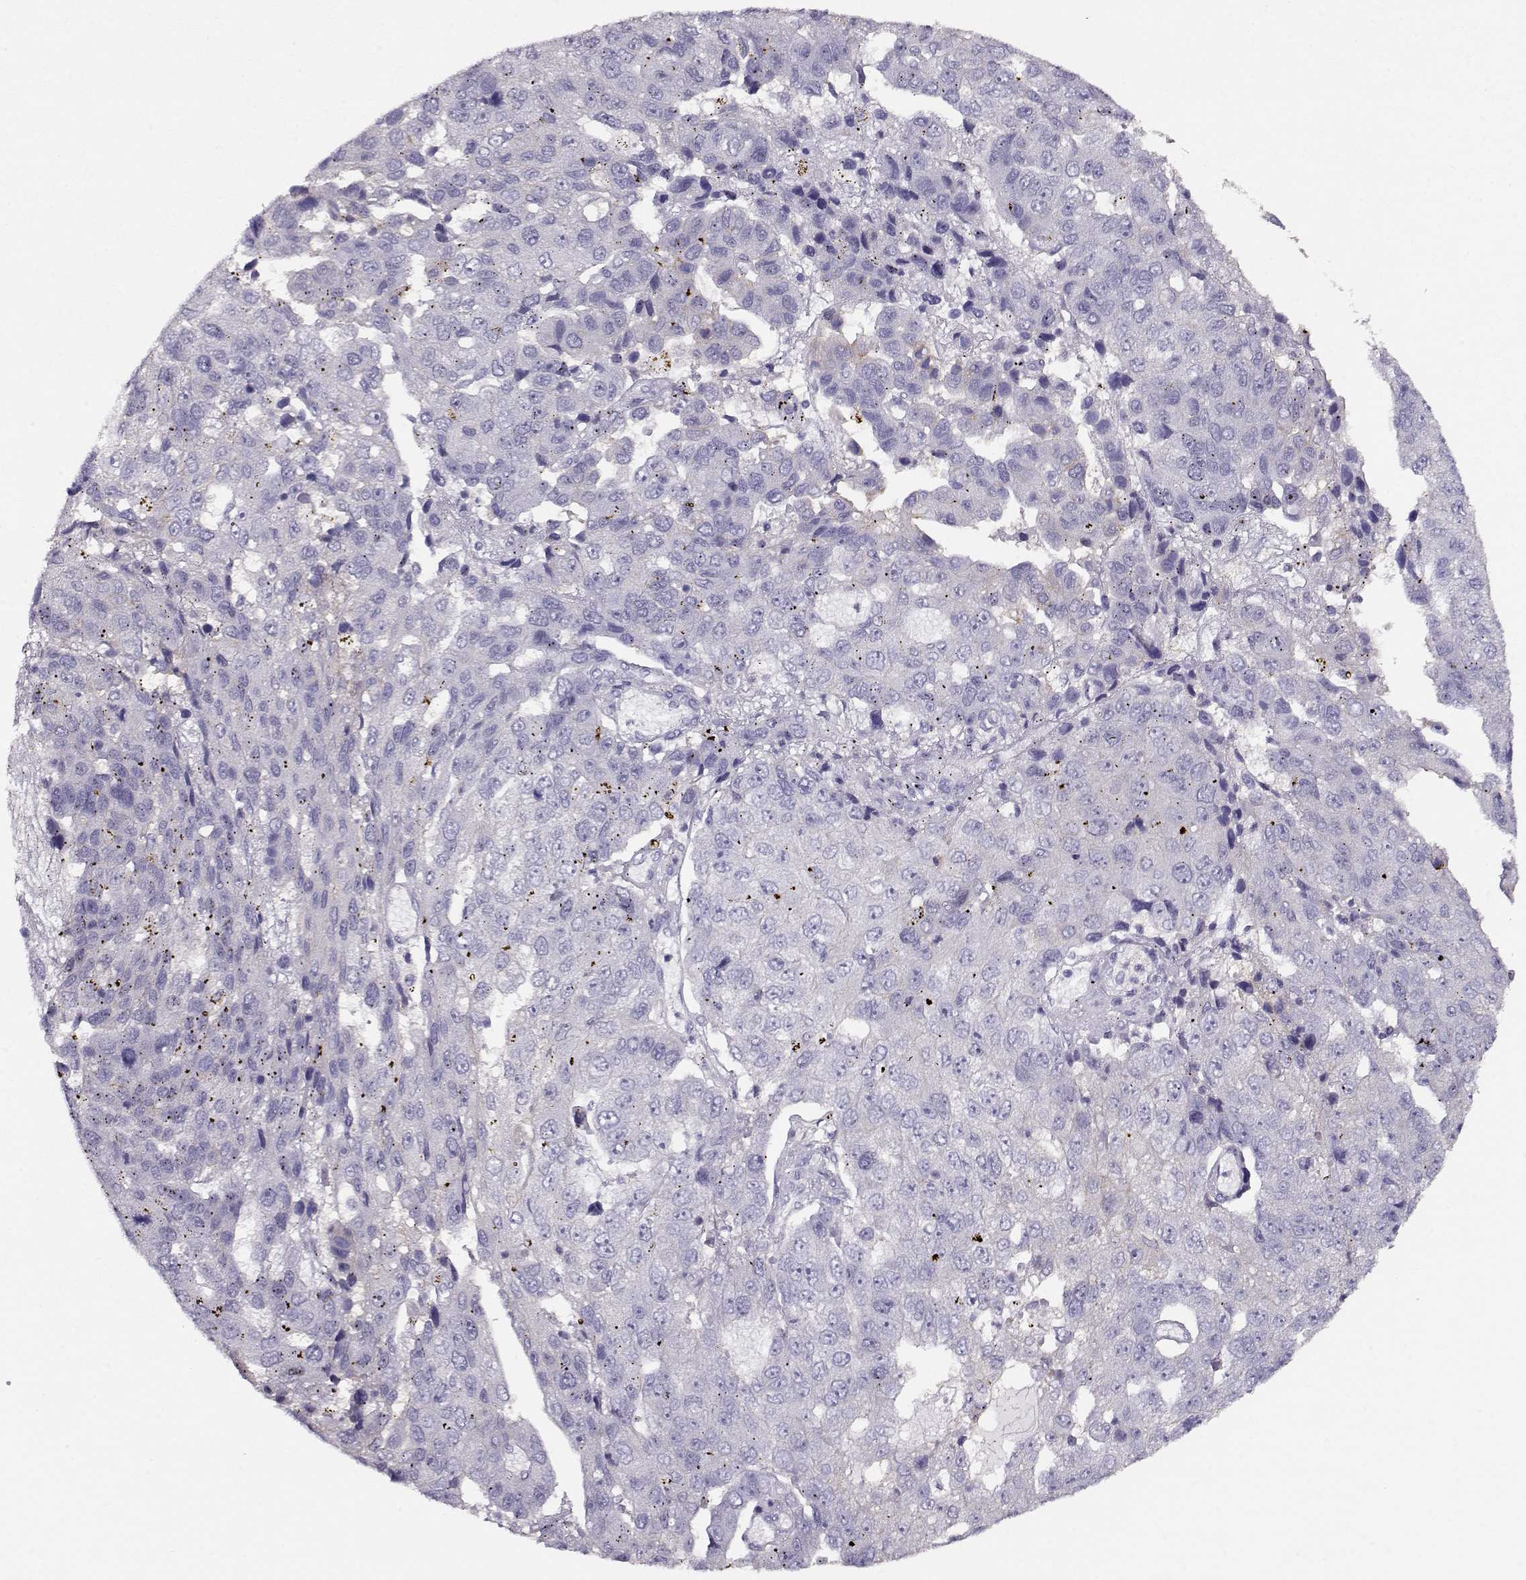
{"staining": {"intensity": "negative", "quantity": "none", "location": "none"}, "tissue": "pancreatic cancer", "cell_type": "Tumor cells", "image_type": "cancer", "snomed": [{"axis": "morphology", "description": "Adenocarcinoma, NOS"}, {"axis": "topography", "description": "Pancreas"}], "caption": "Human pancreatic cancer (adenocarcinoma) stained for a protein using immunohistochemistry demonstrates no positivity in tumor cells.", "gene": "NDRG4", "patient": {"sex": "female", "age": 61}}